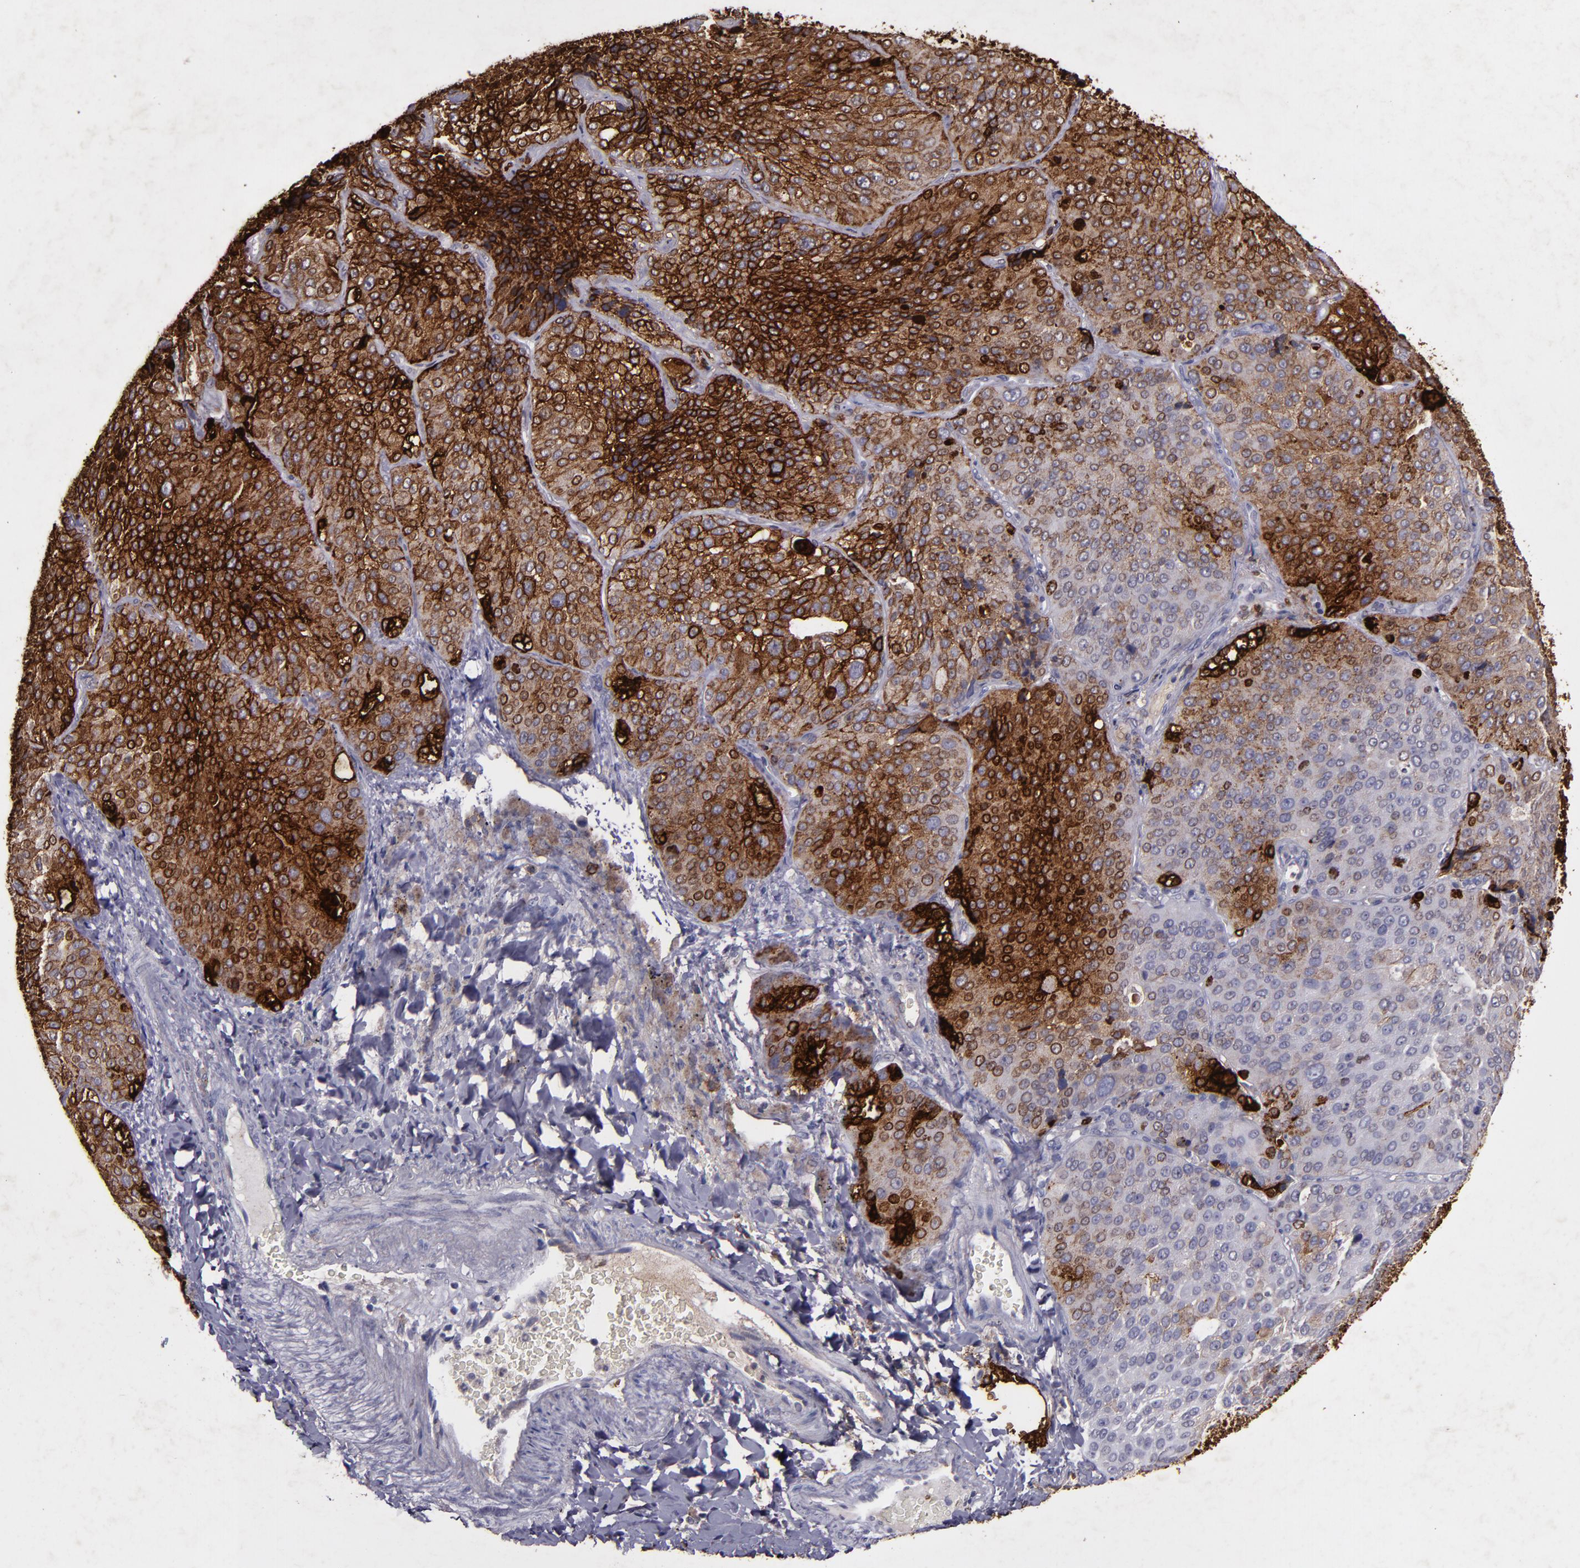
{"staining": {"intensity": "strong", "quantity": "25%-75%", "location": "cytoplasmic/membranous"}, "tissue": "lung cancer", "cell_type": "Tumor cells", "image_type": "cancer", "snomed": [{"axis": "morphology", "description": "Squamous cell carcinoma, NOS"}, {"axis": "topography", "description": "Lung"}], "caption": "Lung cancer (squamous cell carcinoma) stained with a protein marker exhibits strong staining in tumor cells.", "gene": "MFGE8", "patient": {"sex": "male", "age": 54}}